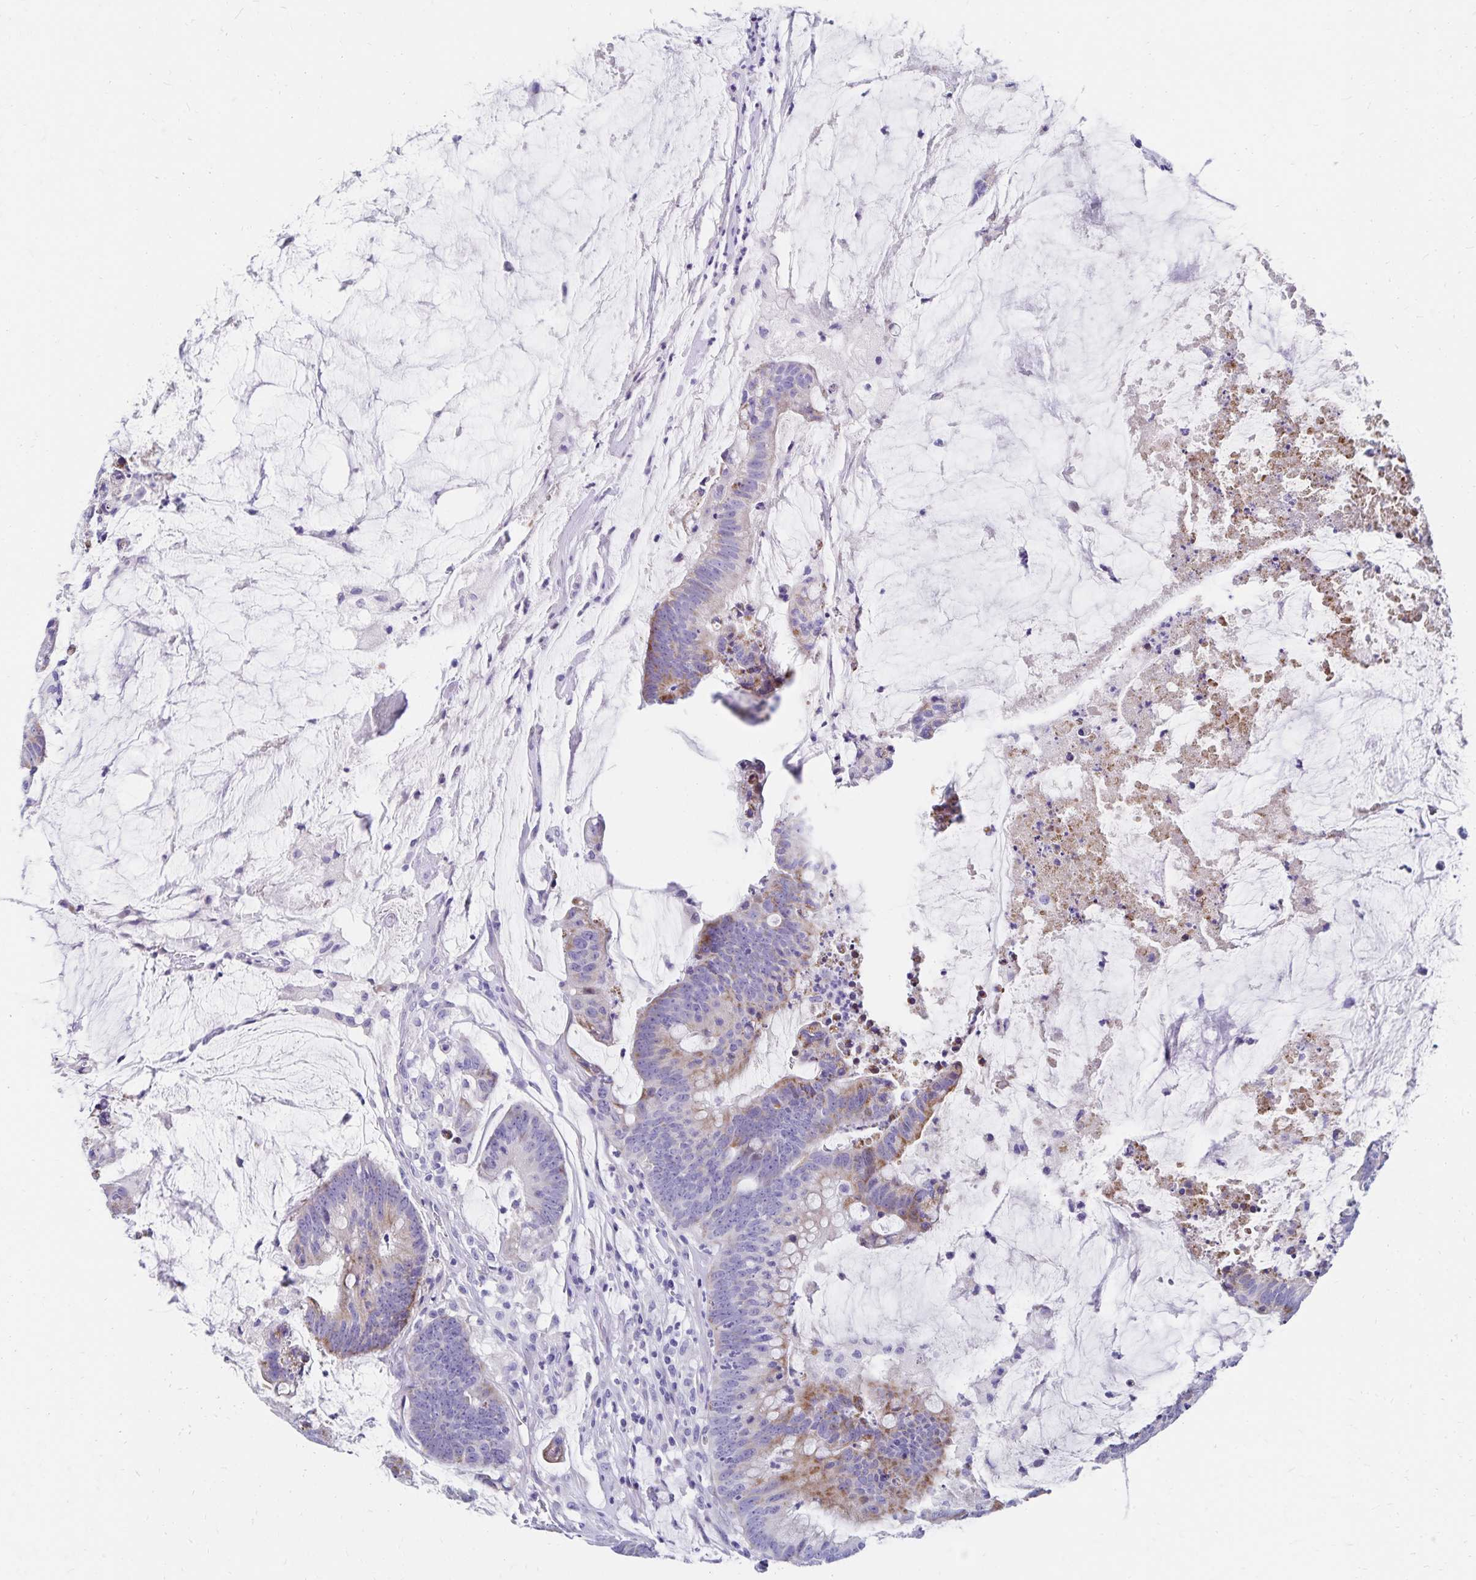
{"staining": {"intensity": "moderate", "quantity": "<25%", "location": "cytoplasmic/membranous"}, "tissue": "colorectal cancer", "cell_type": "Tumor cells", "image_type": "cancer", "snomed": [{"axis": "morphology", "description": "Adenocarcinoma, NOS"}, {"axis": "topography", "description": "Colon"}], "caption": "Colorectal adenocarcinoma tissue displays moderate cytoplasmic/membranous expression in about <25% of tumor cells, visualized by immunohistochemistry.", "gene": "NECAP1", "patient": {"sex": "male", "age": 62}}